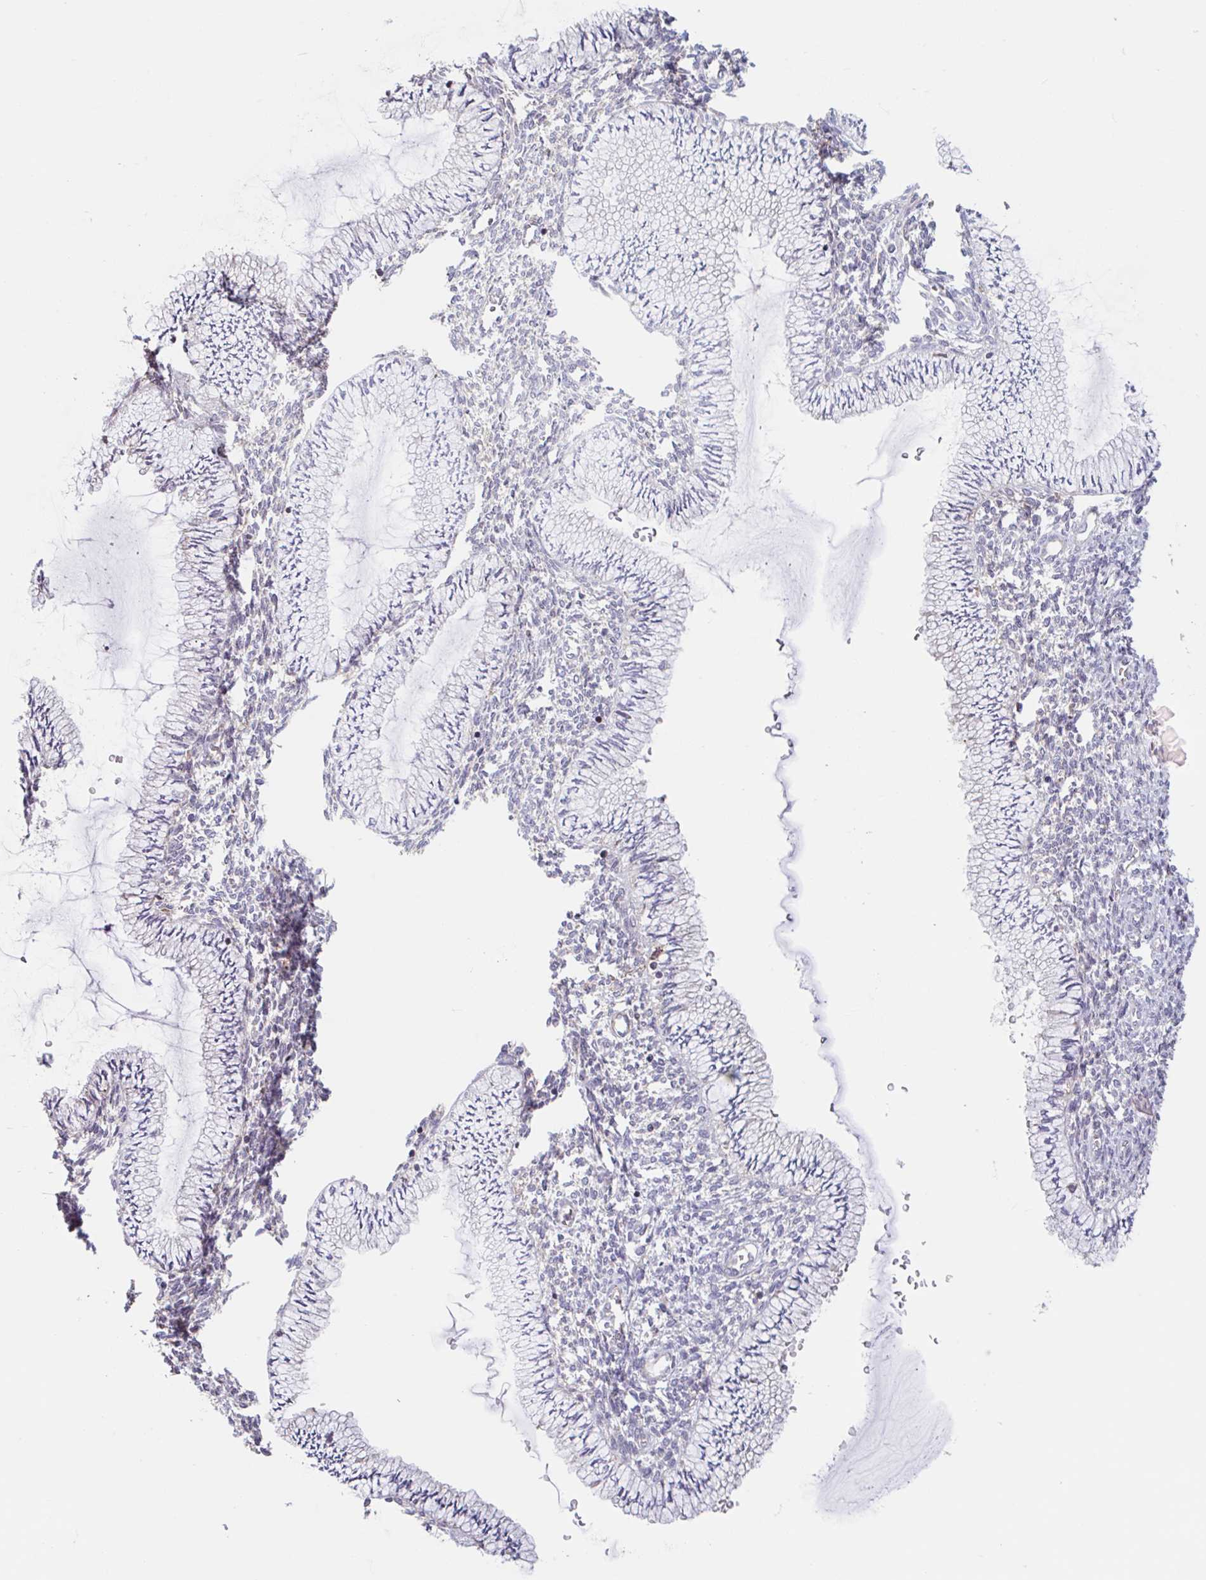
{"staining": {"intensity": "negative", "quantity": "none", "location": "none"}, "tissue": "cervix", "cell_type": "Glandular cells", "image_type": "normal", "snomed": [{"axis": "morphology", "description": "Normal tissue, NOS"}, {"axis": "topography", "description": "Cervix"}], "caption": "DAB (3,3'-diaminobenzidine) immunohistochemical staining of benign human cervix reveals no significant staining in glandular cells.", "gene": "NUB1", "patient": {"sex": "female", "age": 24}}